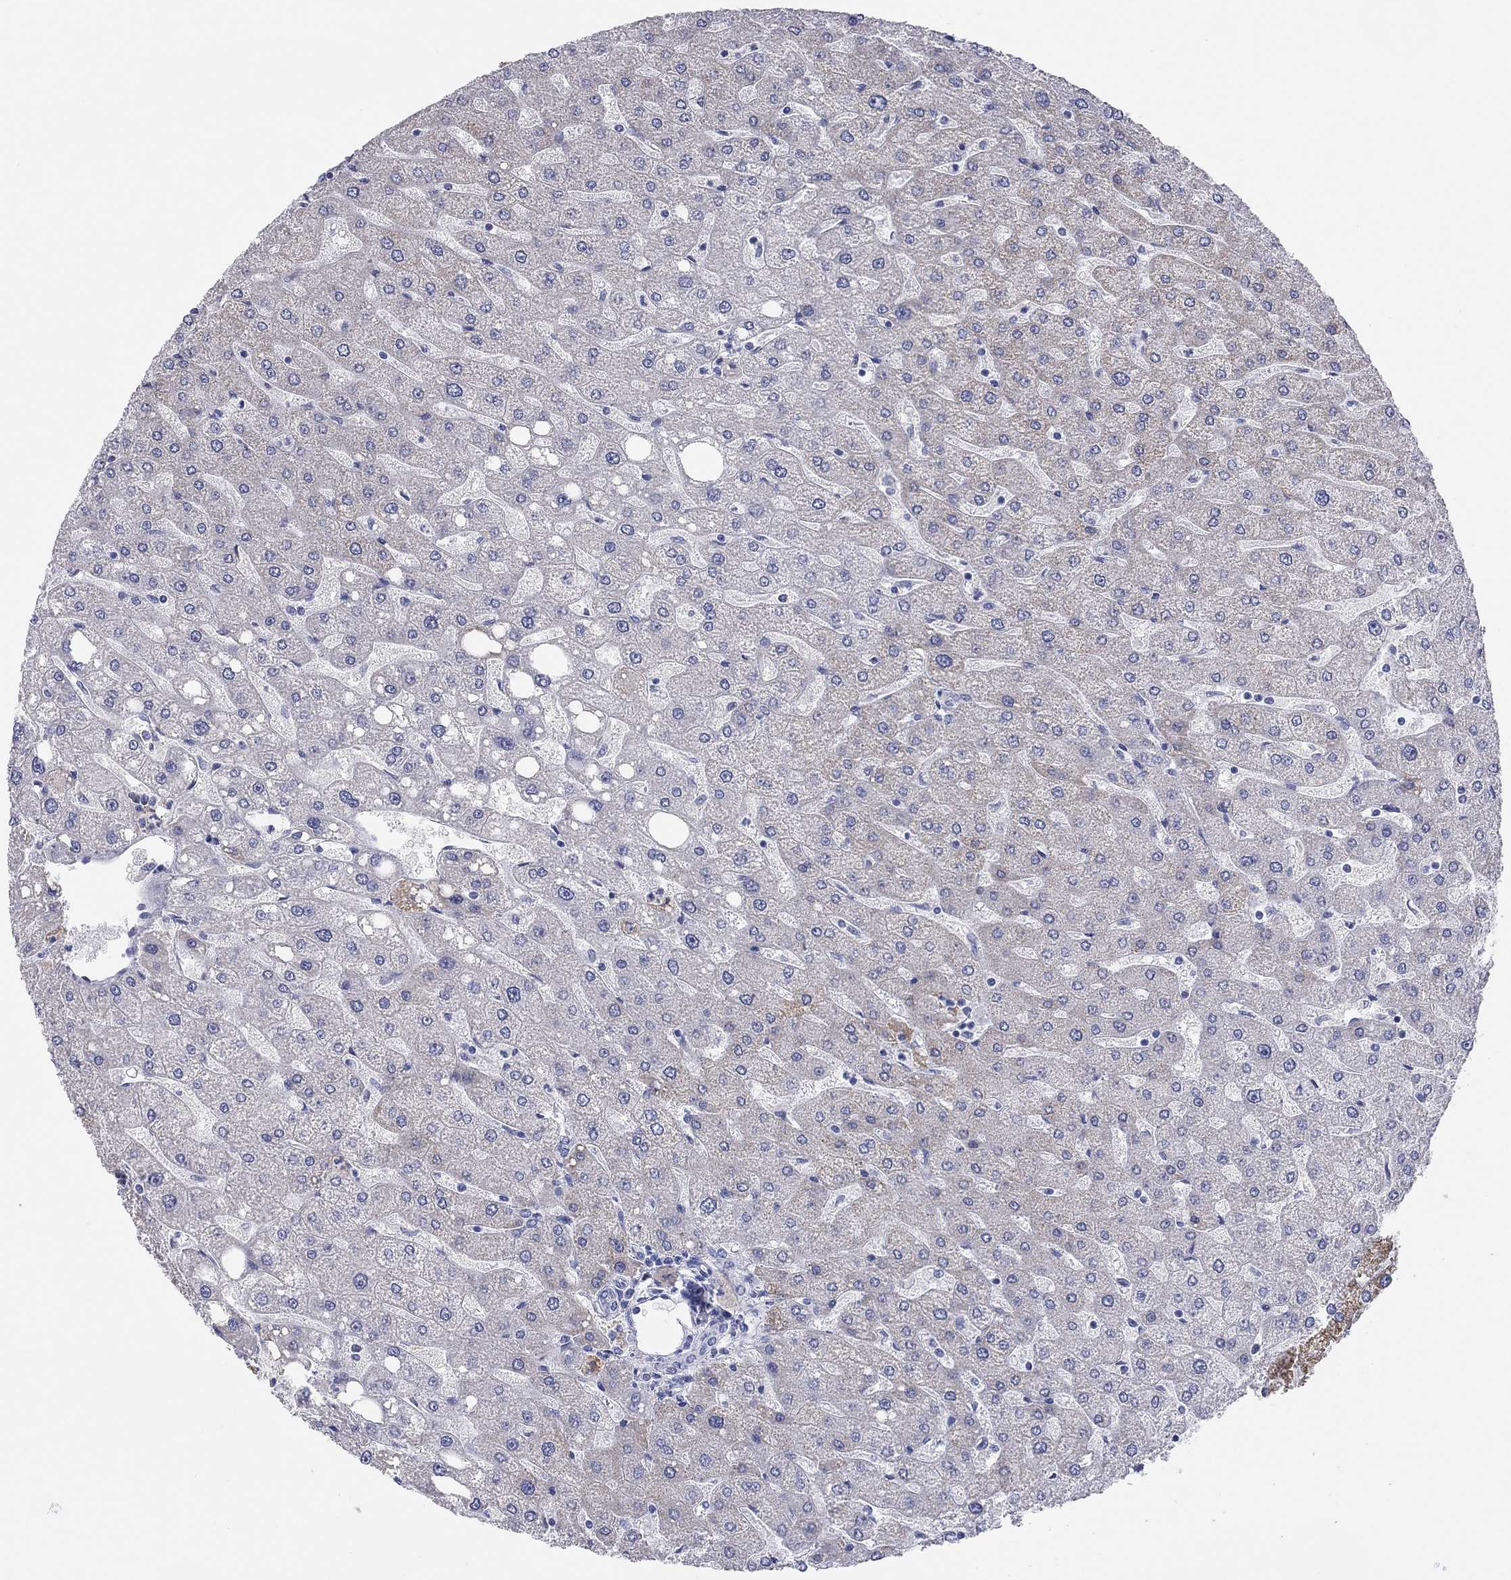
{"staining": {"intensity": "negative", "quantity": "none", "location": "none"}, "tissue": "liver", "cell_type": "Cholangiocytes", "image_type": "normal", "snomed": [{"axis": "morphology", "description": "Normal tissue, NOS"}, {"axis": "topography", "description": "Liver"}], "caption": "The photomicrograph demonstrates no staining of cholangiocytes in unremarkable liver.", "gene": "ENSG00000269035", "patient": {"sex": "male", "age": 67}}